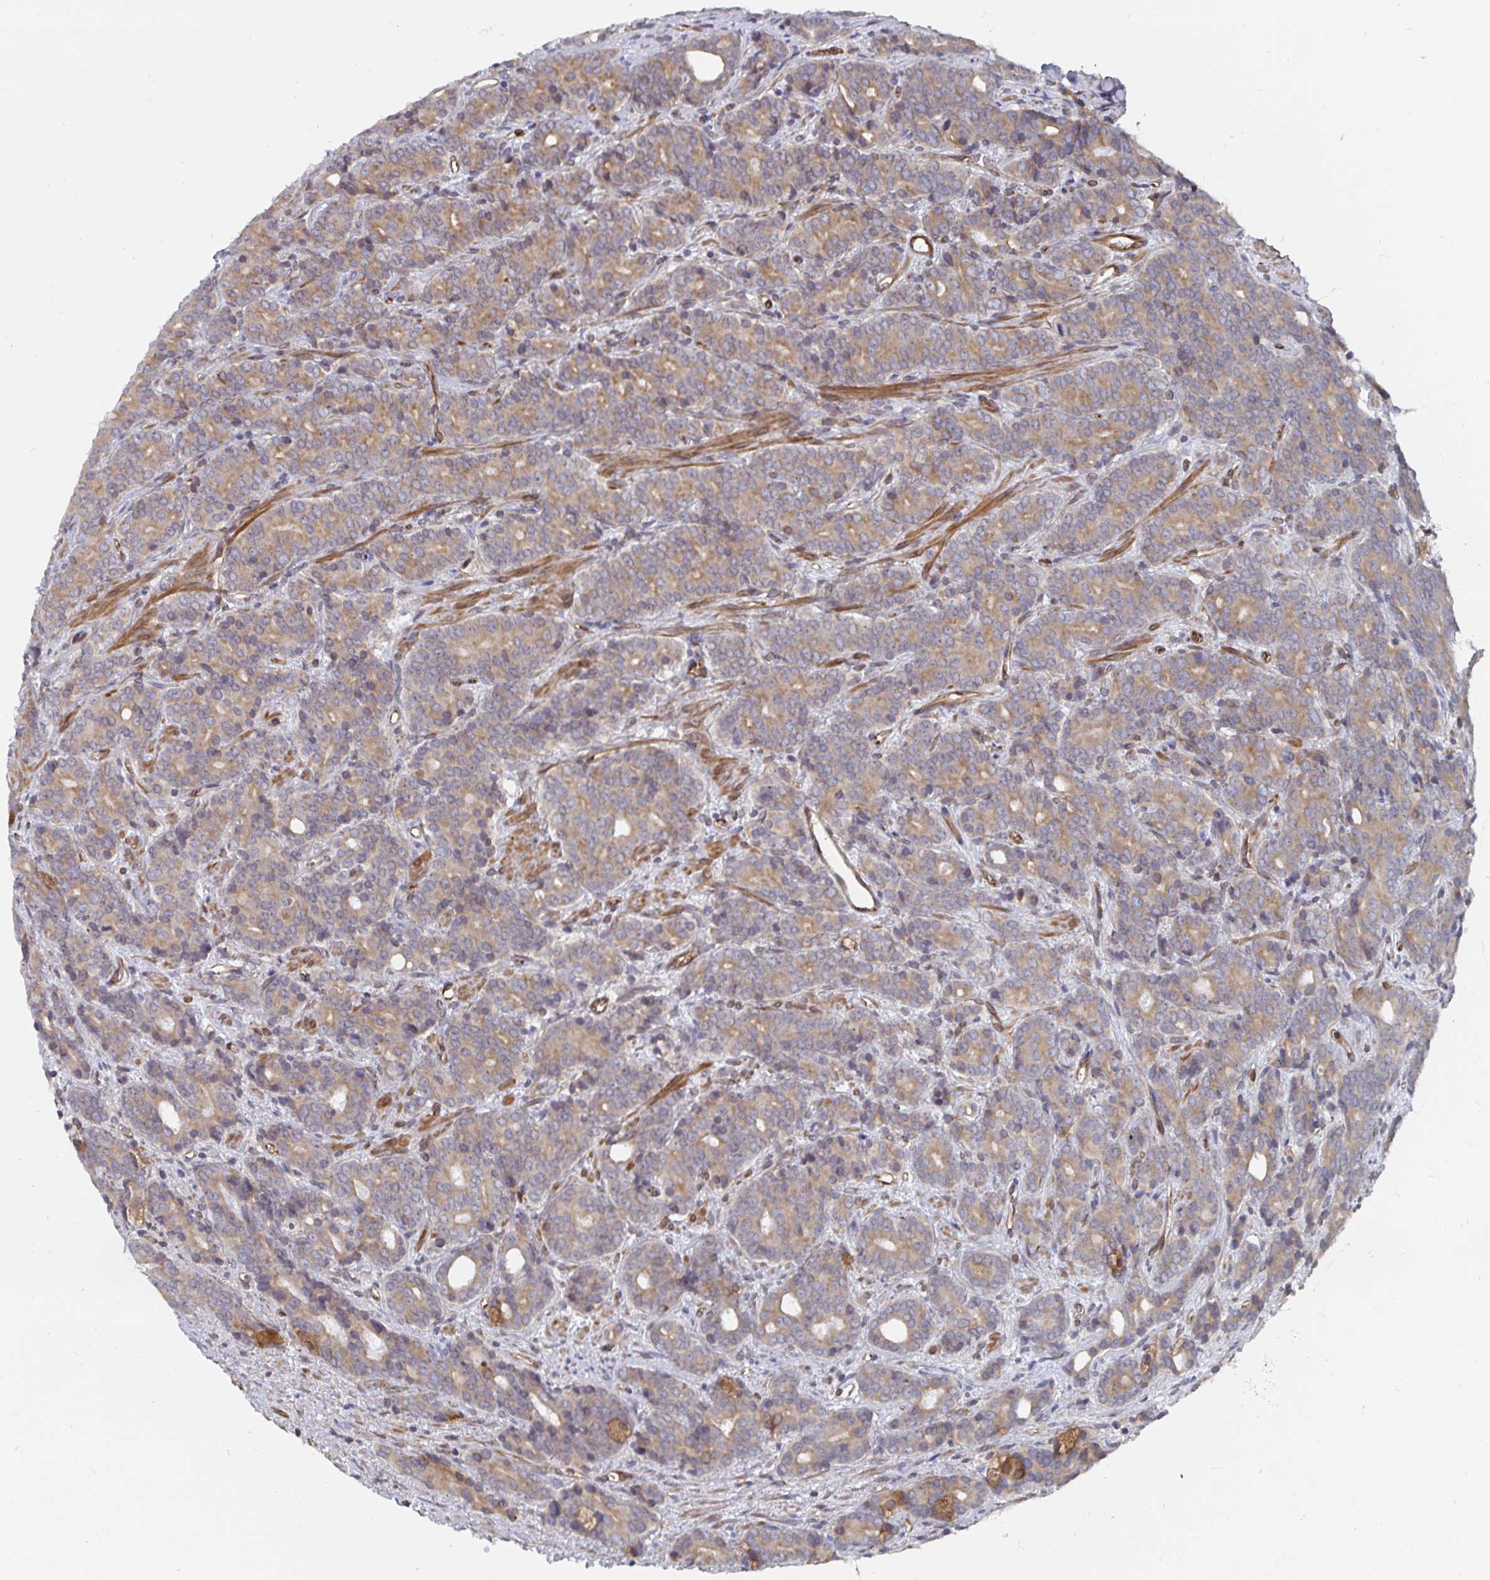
{"staining": {"intensity": "weak", "quantity": ">75%", "location": "cytoplasmic/membranous"}, "tissue": "prostate cancer", "cell_type": "Tumor cells", "image_type": "cancer", "snomed": [{"axis": "morphology", "description": "Adenocarcinoma, High grade"}, {"axis": "topography", "description": "Prostate"}], "caption": "DAB immunohistochemical staining of human adenocarcinoma (high-grade) (prostate) reveals weak cytoplasmic/membranous protein positivity in about >75% of tumor cells.", "gene": "BCAP29", "patient": {"sex": "male", "age": 84}}